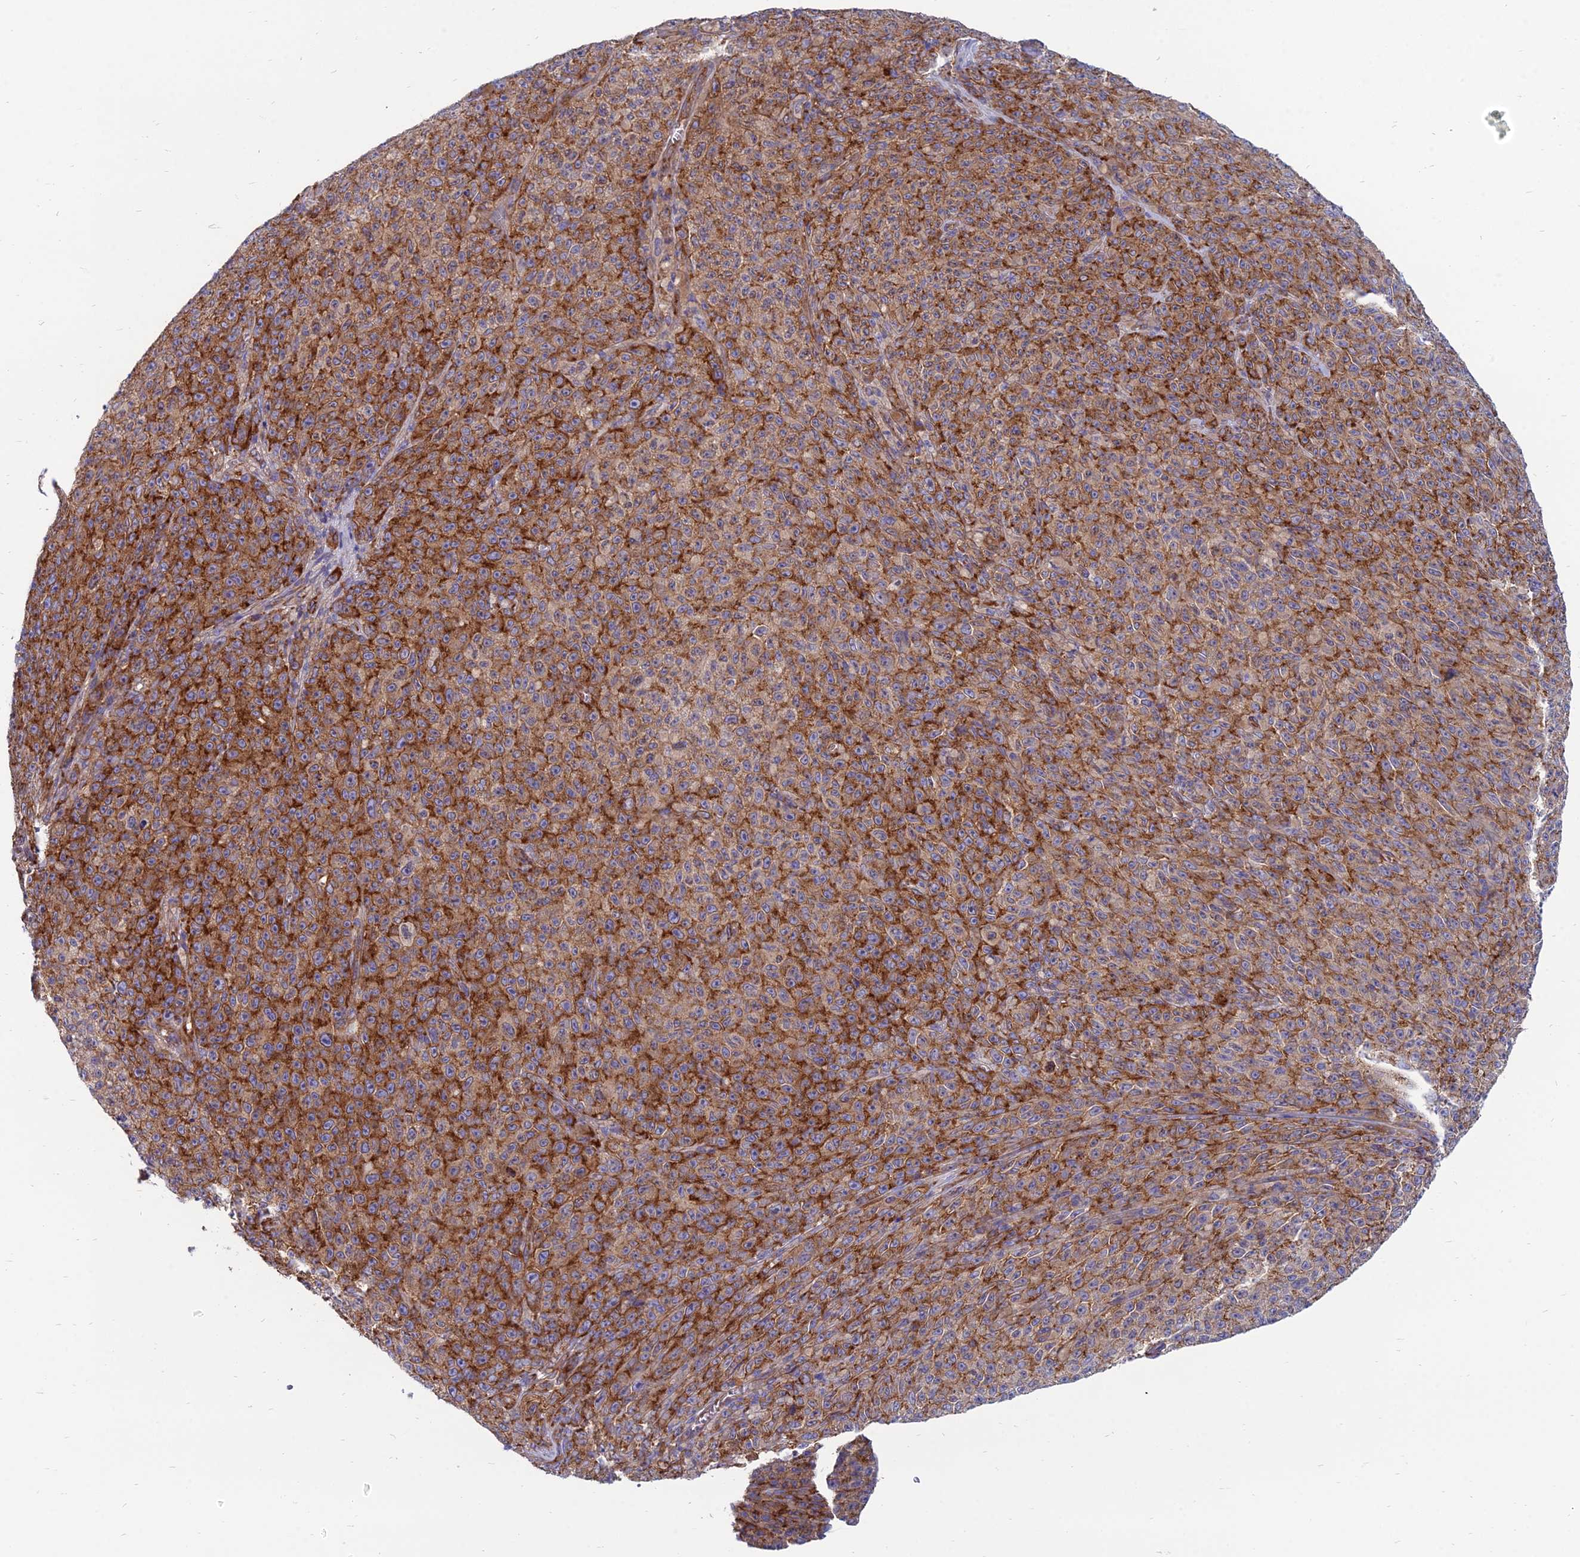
{"staining": {"intensity": "strong", "quantity": ">75%", "location": "cytoplasmic/membranous"}, "tissue": "melanoma", "cell_type": "Tumor cells", "image_type": "cancer", "snomed": [{"axis": "morphology", "description": "Malignant melanoma, NOS"}, {"axis": "topography", "description": "Skin"}], "caption": "A brown stain labels strong cytoplasmic/membranous expression of a protein in melanoma tumor cells. (Brightfield microscopy of DAB IHC at high magnification).", "gene": "TXLNA", "patient": {"sex": "female", "age": 82}}